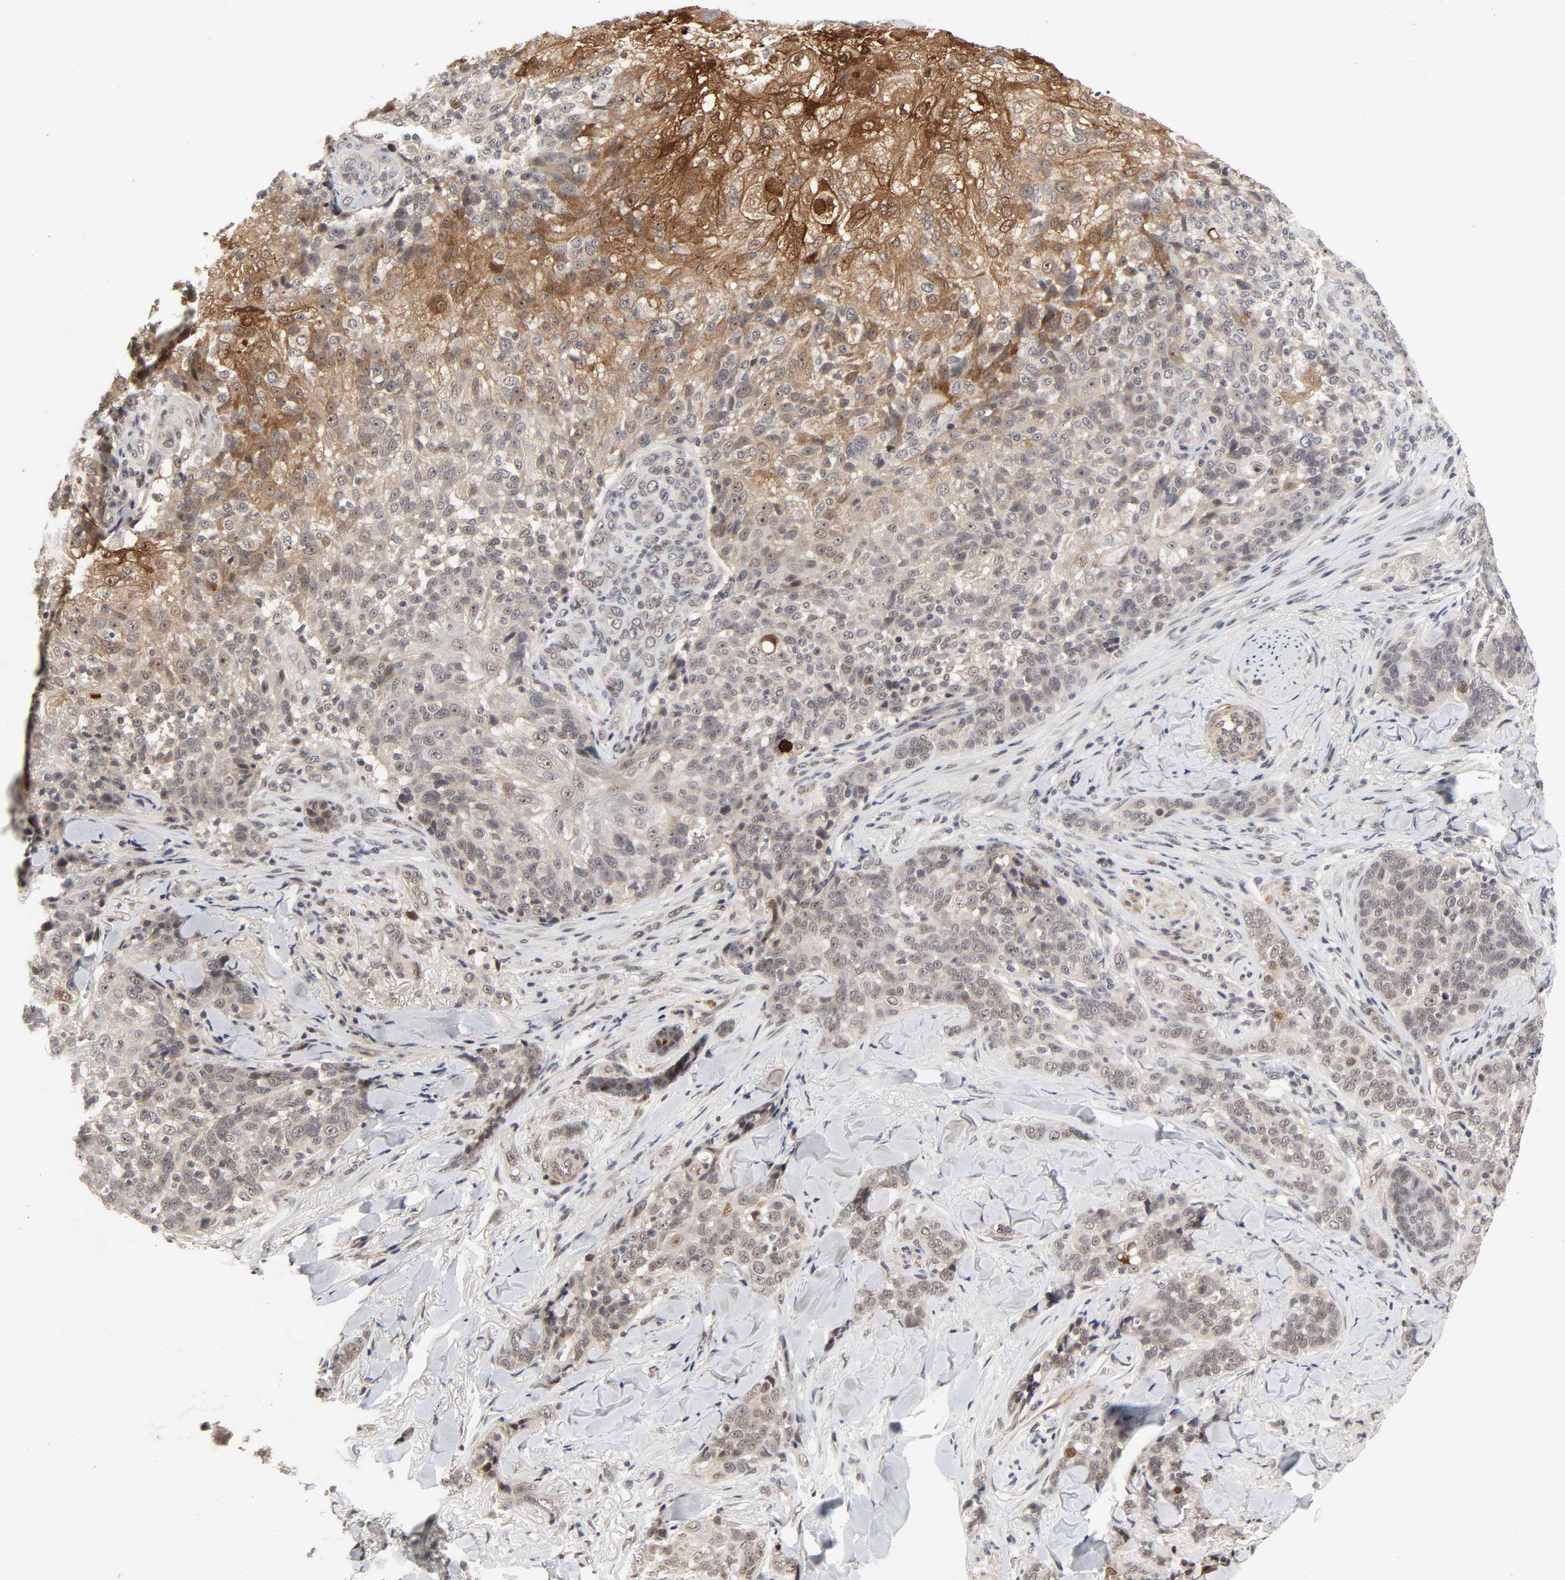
{"staining": {"intensity": "strong", "quantity": "25%-75%", "location": "cytoplasmic/membranous"}, "tissue": "skin cancer", "cell_type": "Tumor cells", "image_type": "cancer", "snomed": [{"axis": "morphology", "description": "Normal tissue, NOS"}, {"axis": "morphology", "description": "Squamous cell carcinoma, NOS"}, {"axis": "topography", "description": "Skin"}], "caption": "This micrograph shows immunohistochemistry (IHC) staining of skin cancer, with high strong cytoplasmic/membranous staining in about 25%-75% of tumor cells.", "gene": "ZKSCAN8", "patient": {"sex": "female", "age": 83}}